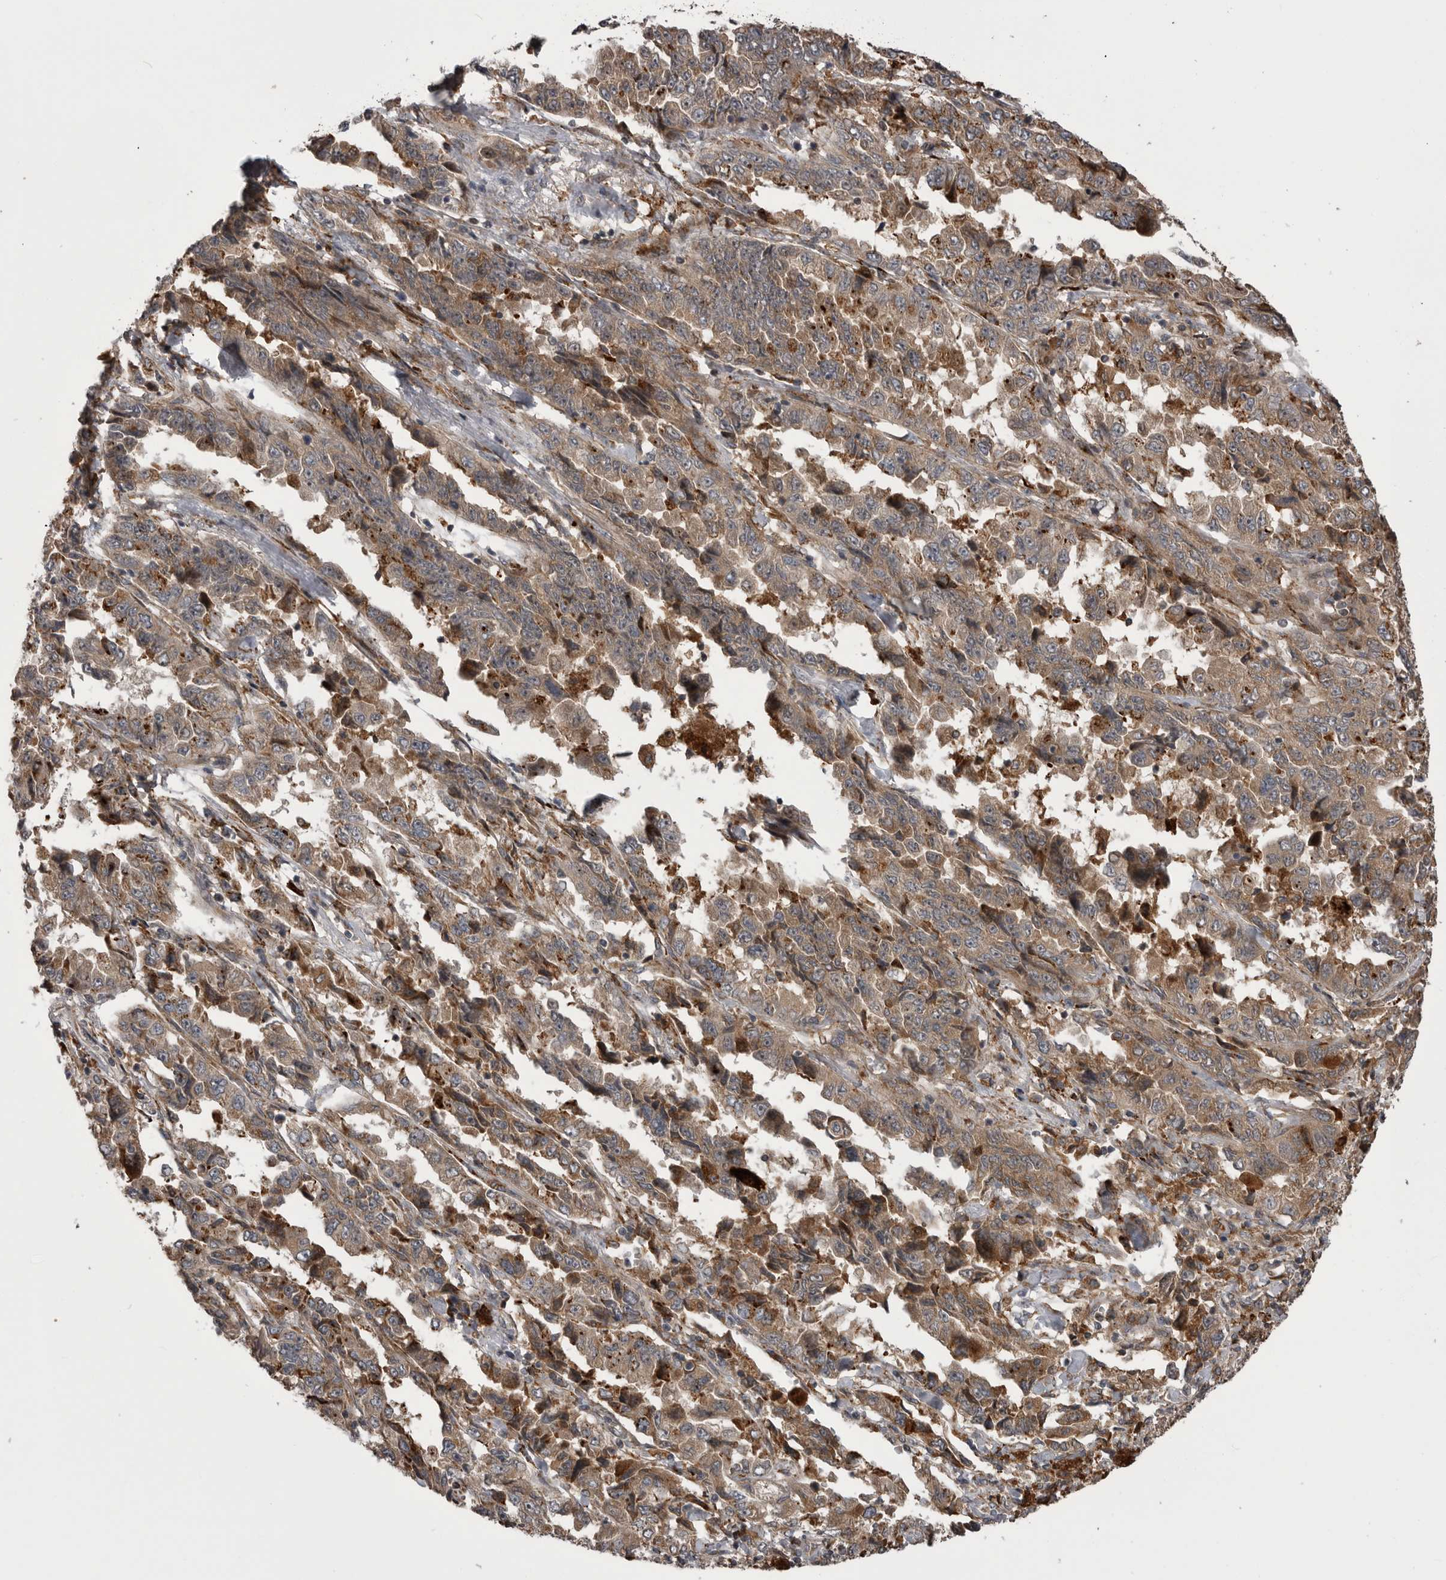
{"staining": {"intensity": "weak", "quantity": ">75%", "location": "cytoplasmic/membranous"}, "tissue": "lung cancer", "cell_type": "Tumor cells", "image_type": "cancer", "snomed": [{"axis": "morphology", "description": "Adenocarcinoma, NOS"}, {"axis": "topography", "description": "Lung"}], "caption": "IHC of lung adenocarcinoma exhibits low levels of weak cytoplasmic/membranous expression in about >75% of tumor cells.", "gene": "RAB3GAP2", "patient": {"sex": "female", "age": 51}}